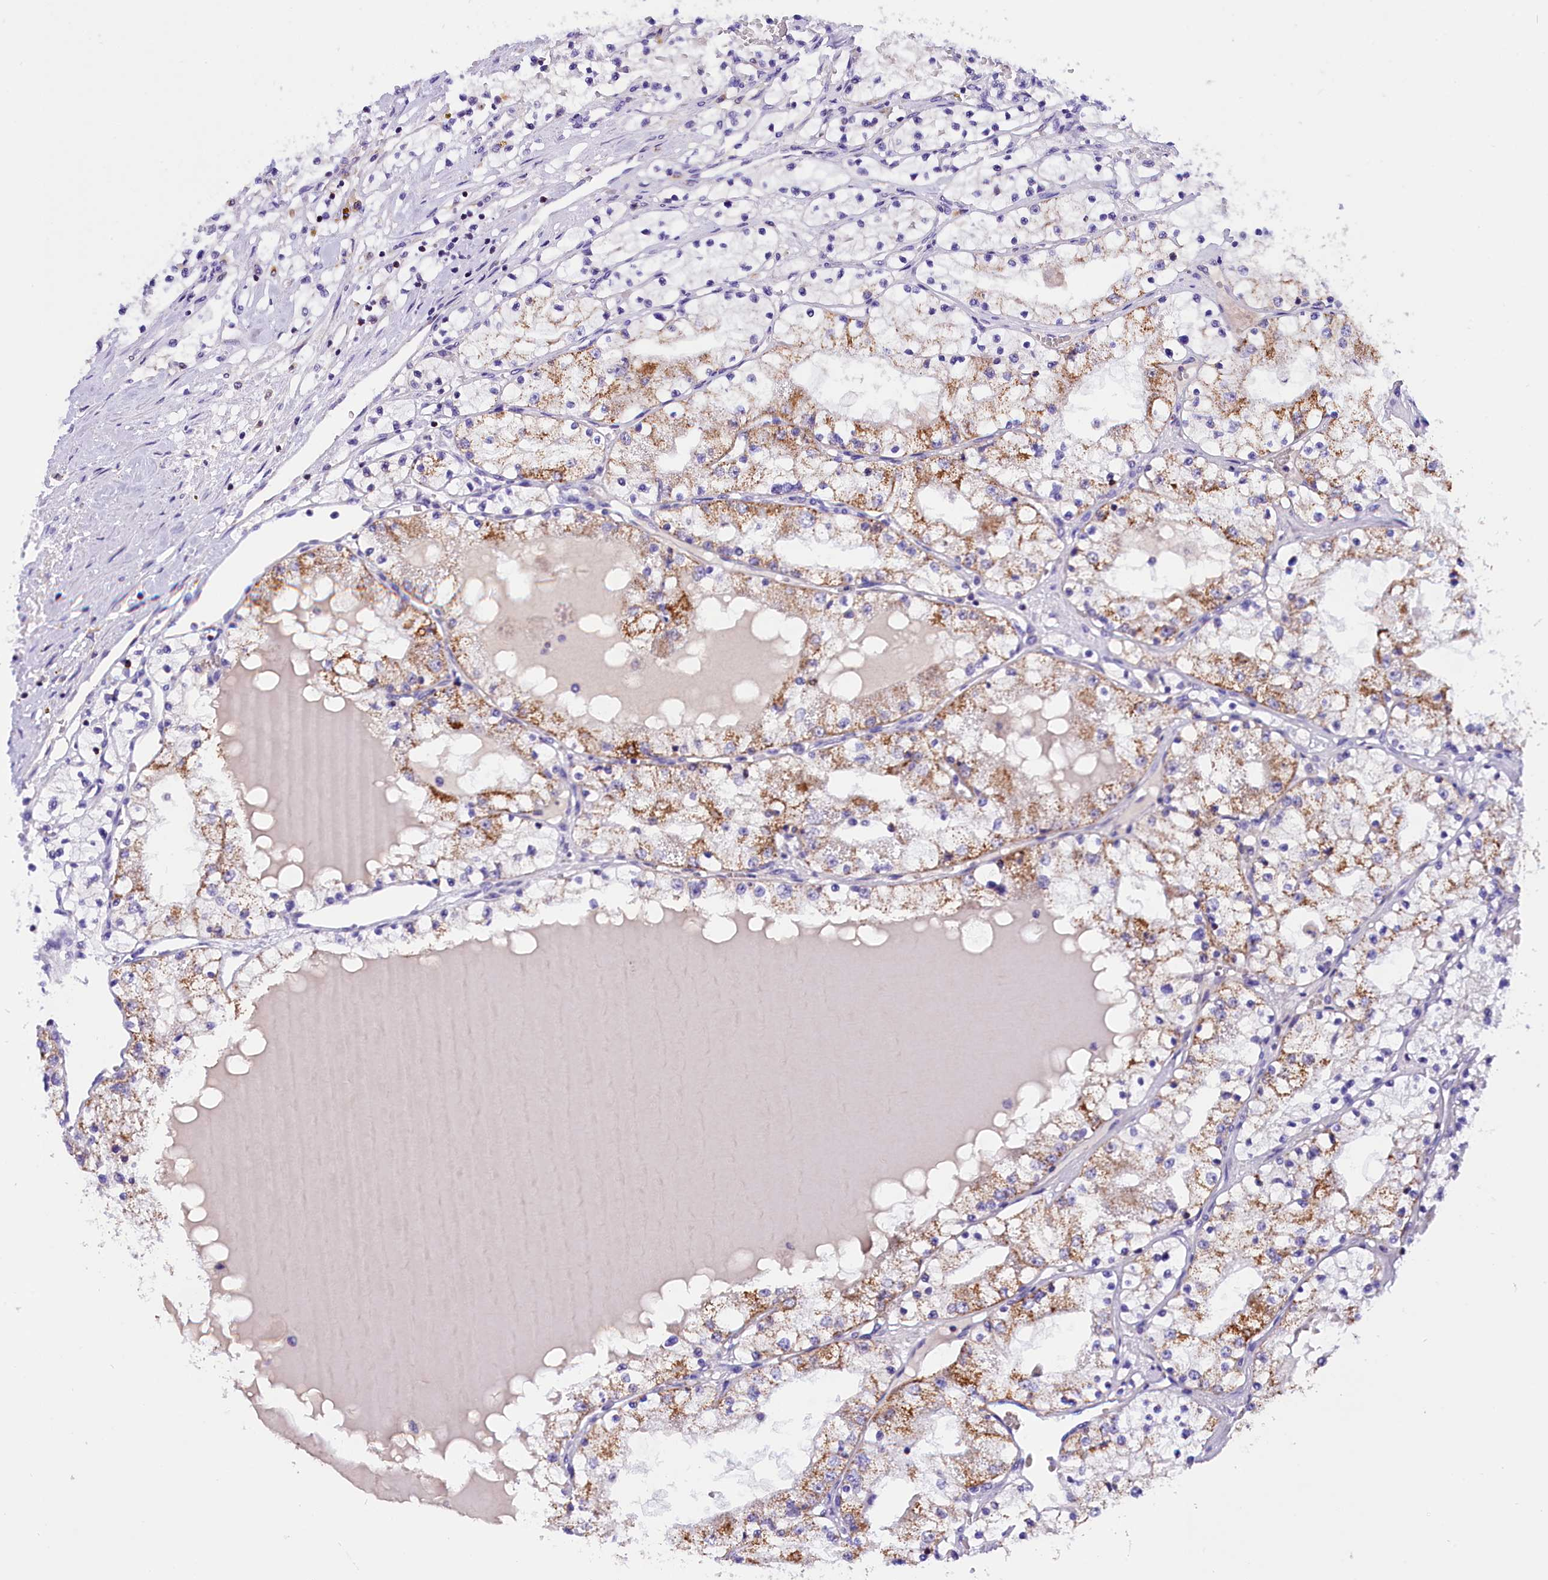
{"staining": {"intensity": "moderate", "quantity": "25%-75%", "location": "cytoplasmic/membranous"}, "tissue": "renal cancer", "cell_type": "Tumor cells", "image_type": "cancer", "snomed": [{"axis": "morphology", "description": "Normal tissue, NOS"}, {"axis": "morphology", "description": "Adenocarcinoma, NOS"}, {"axis": "topography", "description": "Kidney"}], "caption": "About 25%-75% of tumor cells in human renal adenocarcinoma display moderate cytoplasmic/membranous protein positivity as visualized by brown immunohistochemical staining.", "gene": "ABAT", "patient": {"sex": "male", "age": 68}}